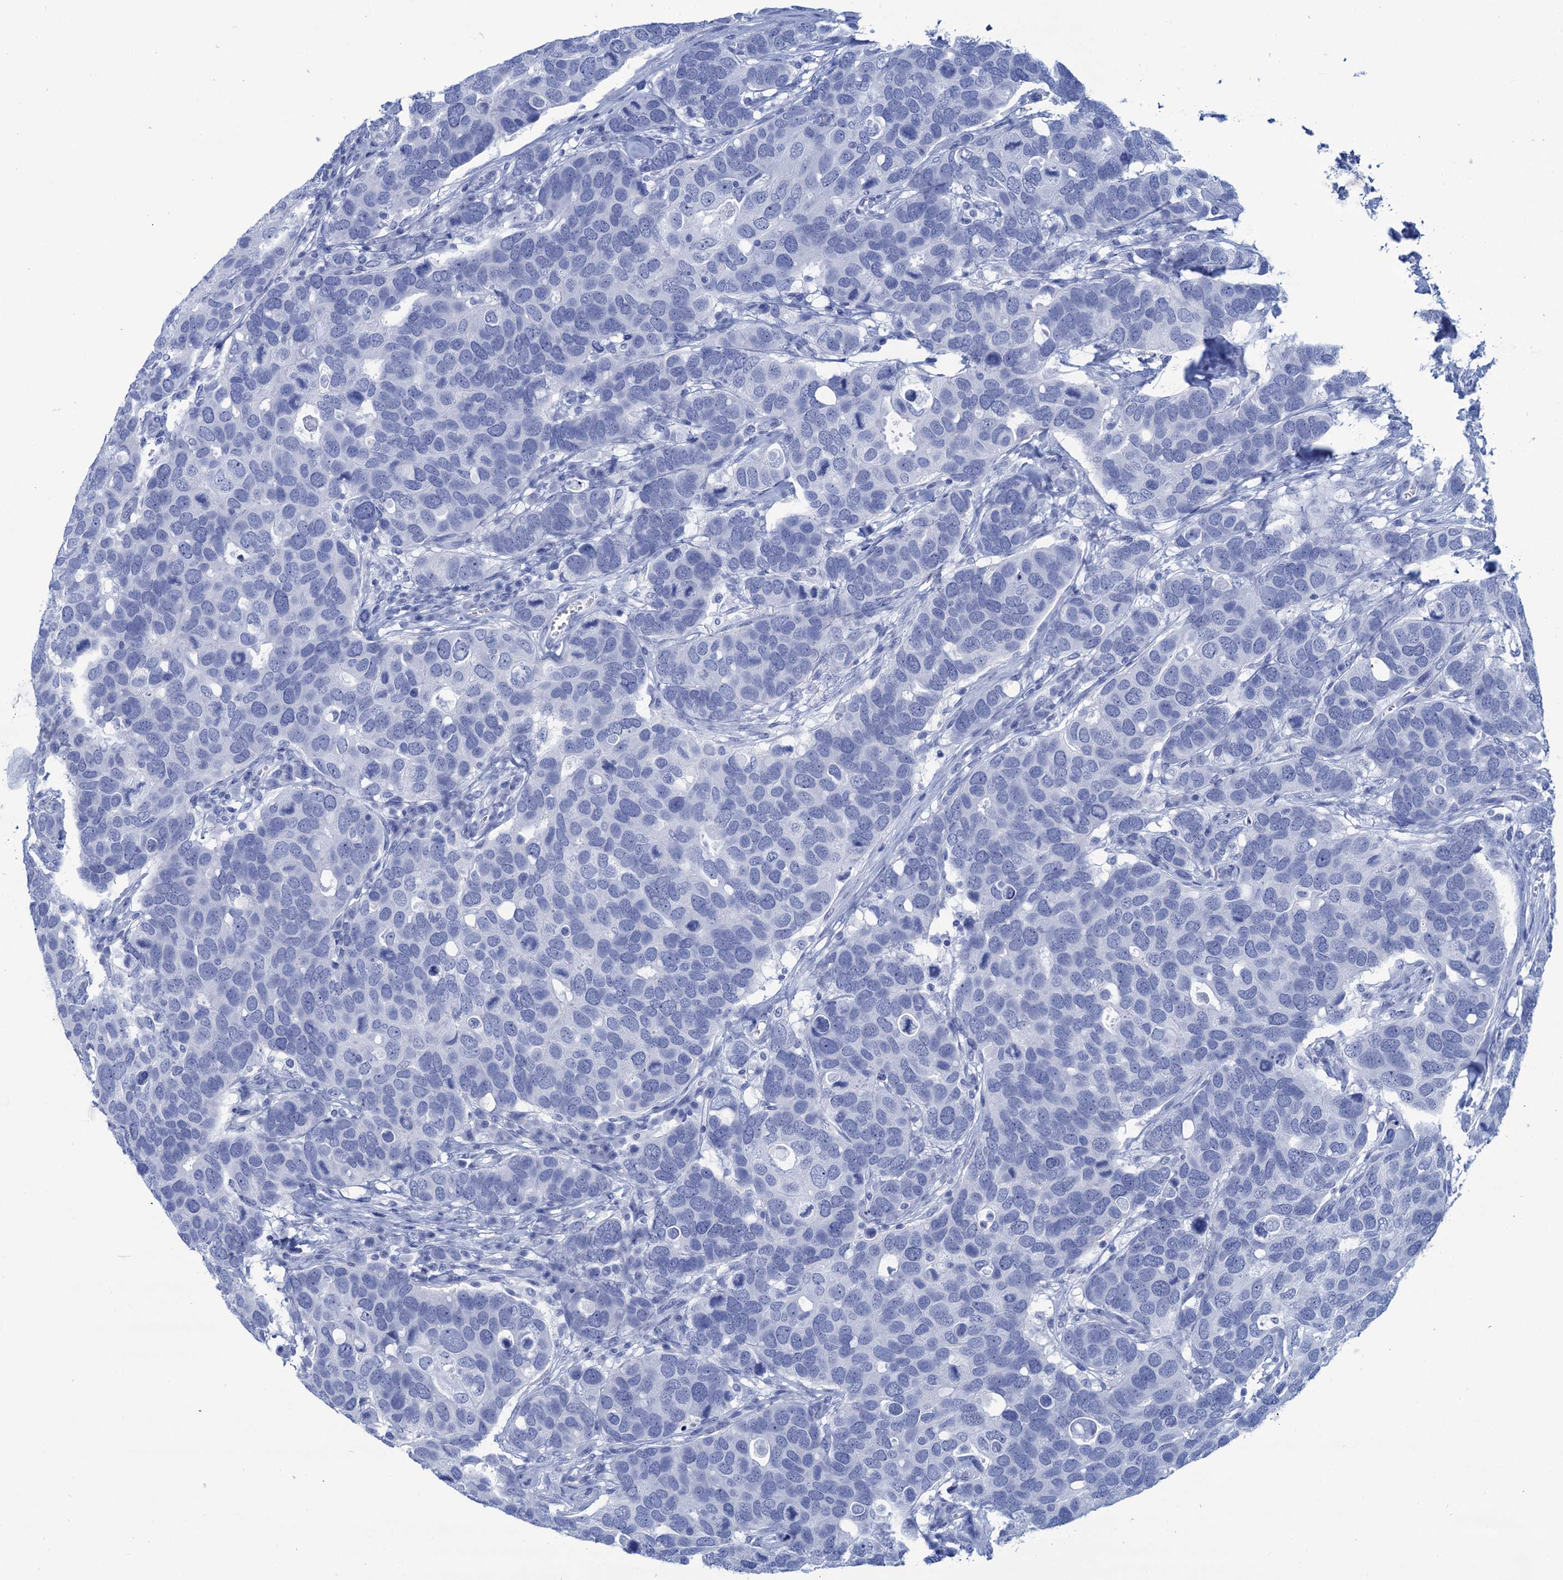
{"staining": {"intensity": "negative", "quantity": "none", "location": "none"}, "tissue": "breast cancer", "cell_type": "Tumor cells", "image_type": "cancer", "snomed": [{"axis": "morphology", "description": "Duct carcinoma"}, {"axis": "topography", "description": "Breast"}], "caption": "Tumor cells show no significant protein positivity in breast cancer.", "gene": "CABYR", "patient": {"sex": "female", "age": 83}}